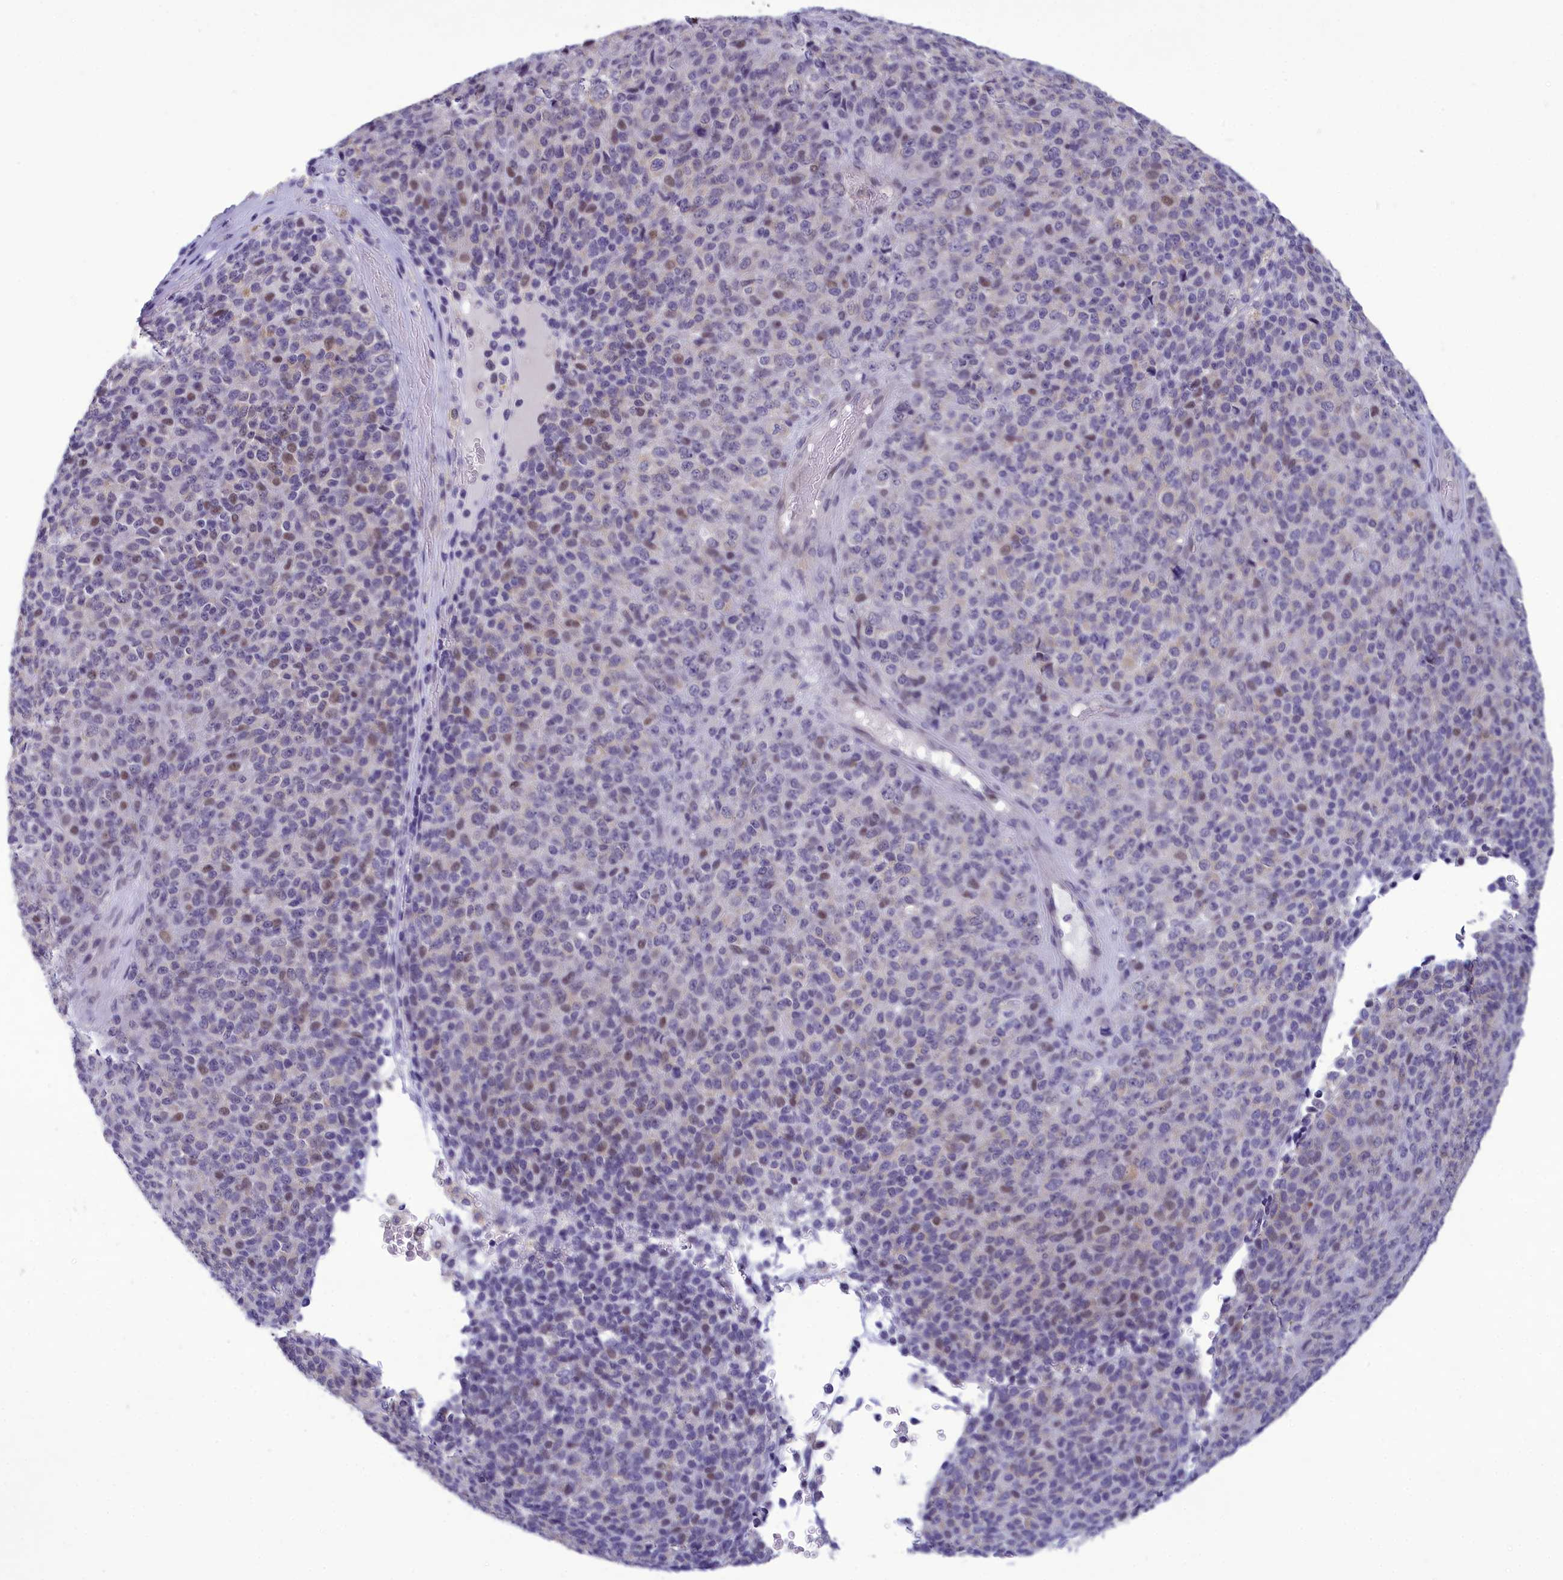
{"staining": {"intensity": "moderate", "quantity": "<25%", "location": "nuclear"}, "tissue": "melanoma", "cell_type": "Tumor cells", "image_type": "cancer", "snomed": [{"axis": "morphology", "description": "Malignant melanoma, Metastatic site"}, {"axis": "topography", "description": "Brain"}], "caption": "A brown stain shows moderate nuclear expression of a protein in malignant melanoma (metastatic site) tumor cells. The staining was performed using DAB (3,3'-diaminobenzidine), with brown indicating positive protein expression. Nuclei are stained blue with hematoxylin.", "gene": "CORO2A", "patient": {"sex": "female", "age": 56}}